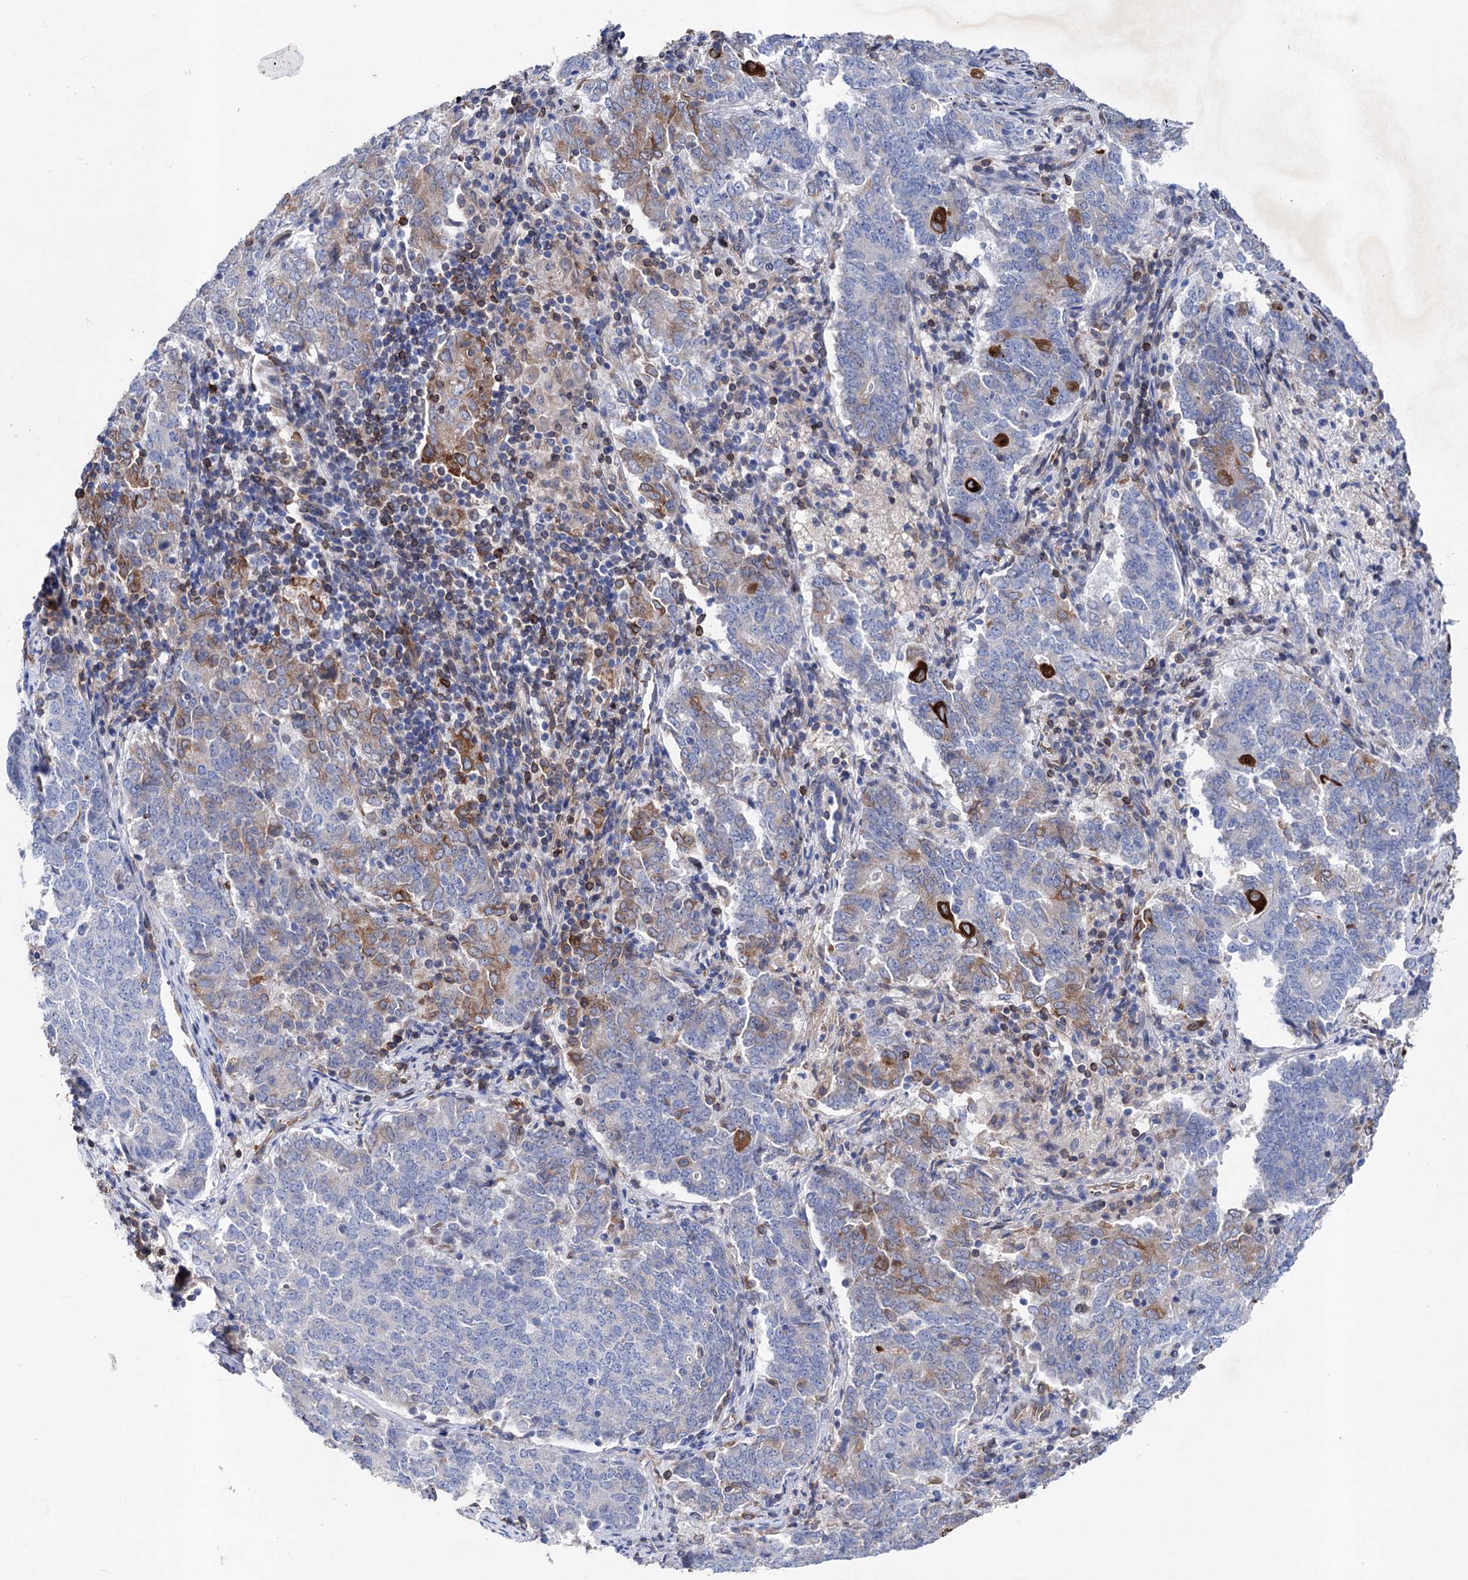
{"staining": {"intensity": "strong", "quantity": "<25%", "location": "cytoplasmic/membranous"}, "tissue": "endometrial cancer", "cell_type": "Tumor cells", "image_type": "cancer", "snomed": [{"axis": "morphology", "description": "Adenocarcinoma, NOS"}, {"axis": "topography", "description": "Endometrium"}], "caption": "Strong cytoplasmic/membranous staining for a protein is identified in about <25% of tumor cells of endometrial cancer (adenocarcinoma) using IHC.", "gene": "STING1", "patient": {"sex": "female", "age": 80}}